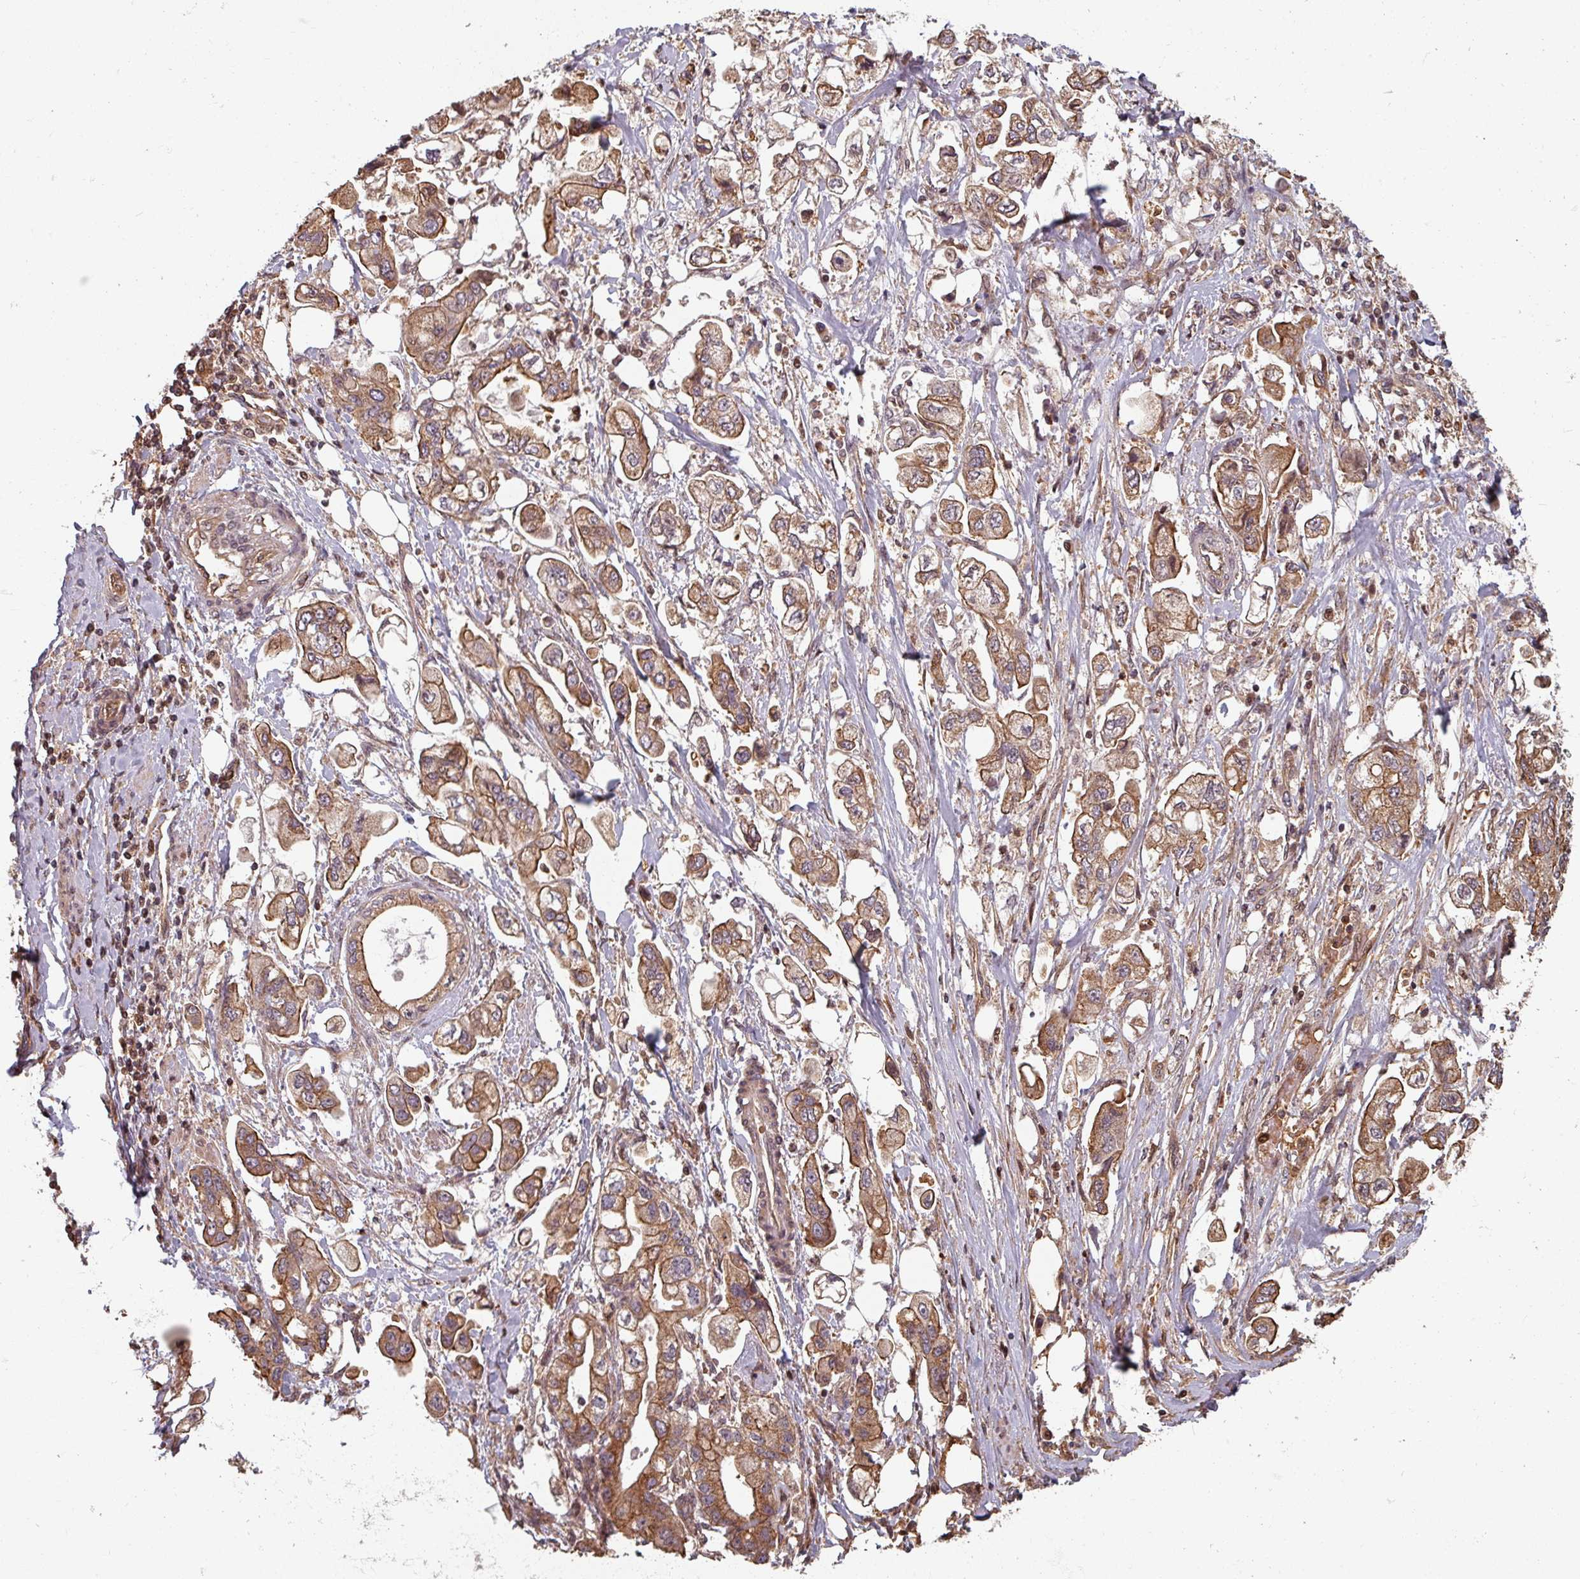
{"staining": {"intensity": "moderate", "quantity": ">75%", "location": "cytoplasmic/membranous"}, "tissue": "stomach cancer", "cell_type": "Tumor cells", "image_type": "cancer", "snomed": [{"axis": "morphology", "description": "Adenocarcinoma, NOS"}, {"axis": "topography", "description": "Stomach"}], "caption": "A brown stain shows moderate cytoplasmic/membranous expression of a protein in human stomach cancer tumor cells.", "gene": "EID1", "patient": {"sex": "male", "age": 62}}